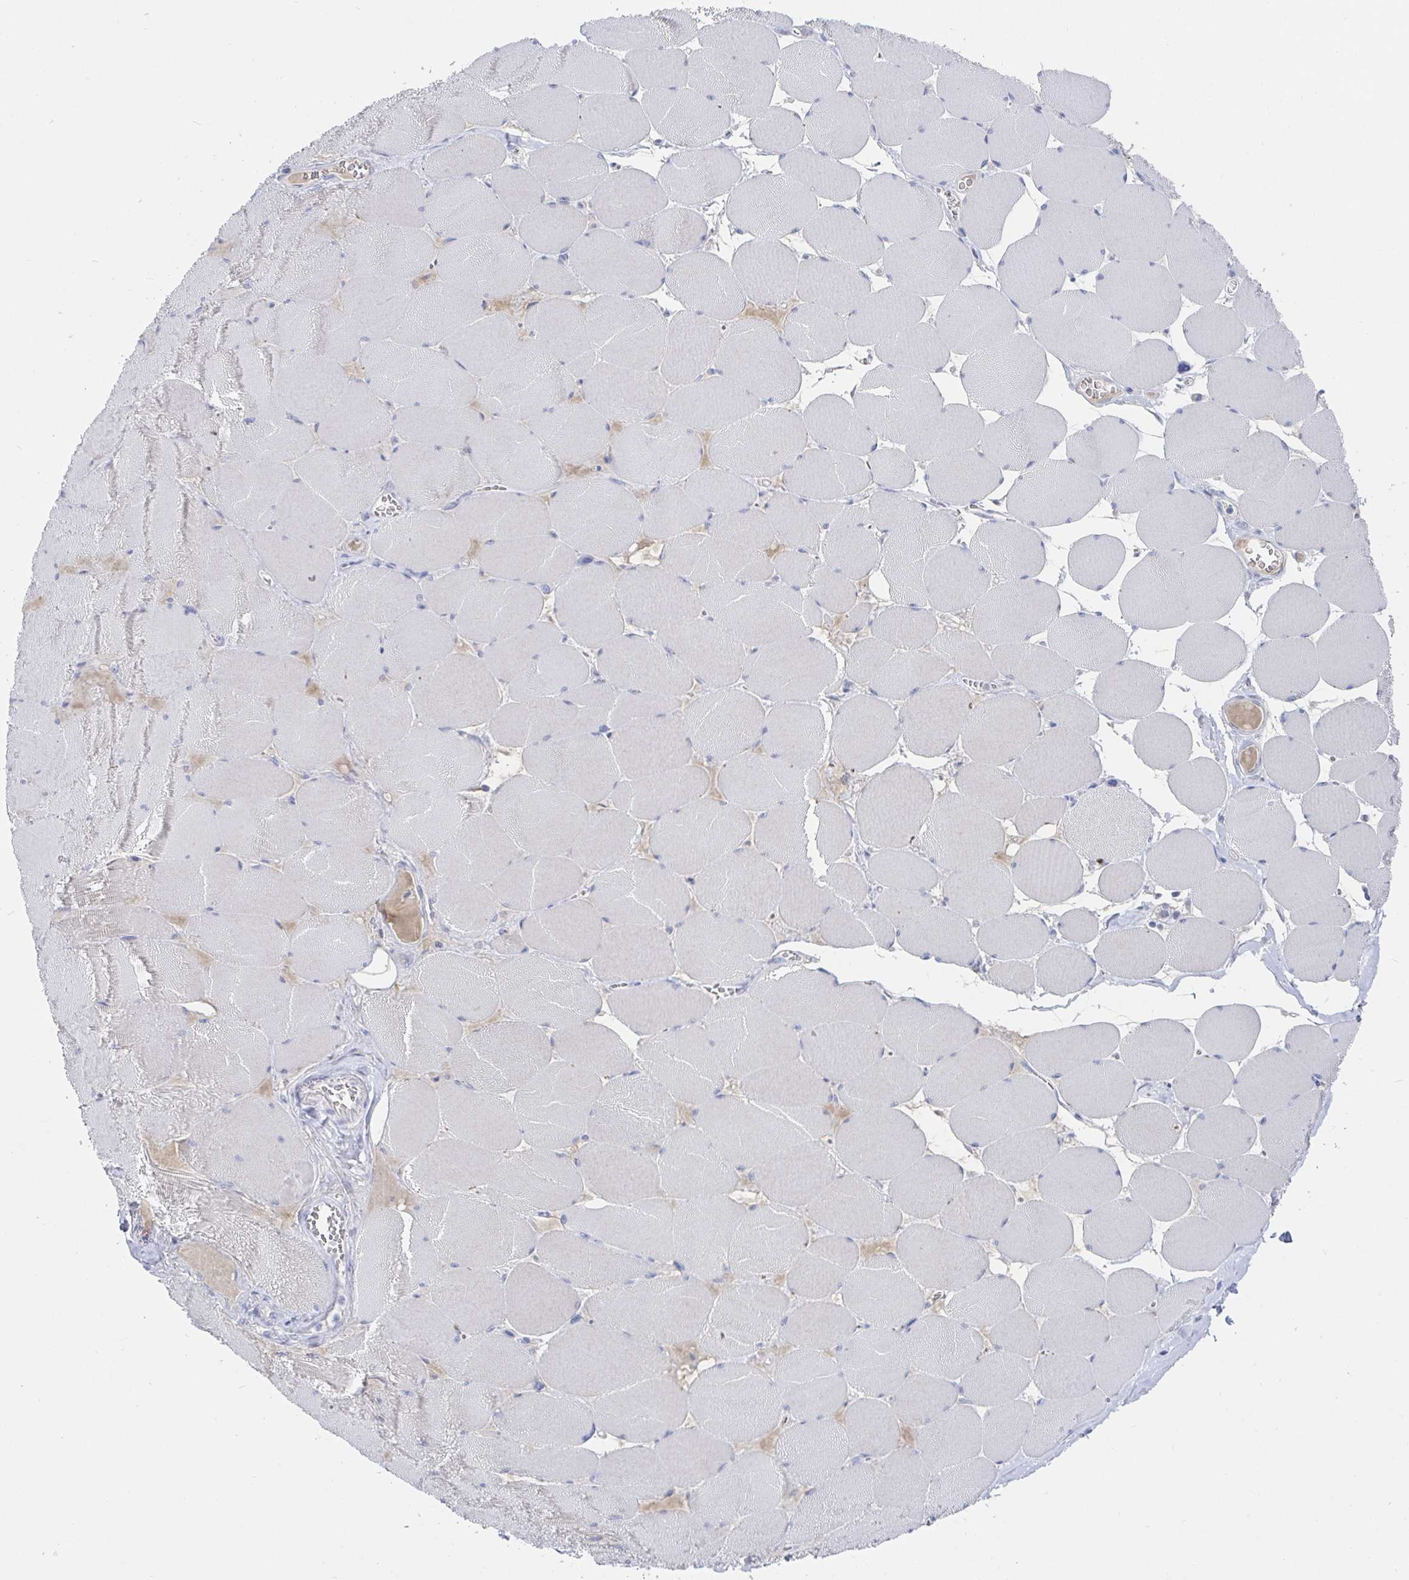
{"staining": {"intensity": "negative", "quantity": "none", "location": "none"}, "tissue": "skeletal muscle", "cell_type": "Myocytes", "image_type": "normal", "snomed": [{"axis": "morphology", "description": "Normal tissue, NOS"}, {"axis": "topography", "description": "Skeletal muscle"}], "caption": "High power microscopy histopathology image of an immunohistochemistry photomicrograph of normal skeletal muscle, revealing no significant staining in myocytes.", "gene": "ZNF100", "patient": {"sex": "female", "age": 75}}